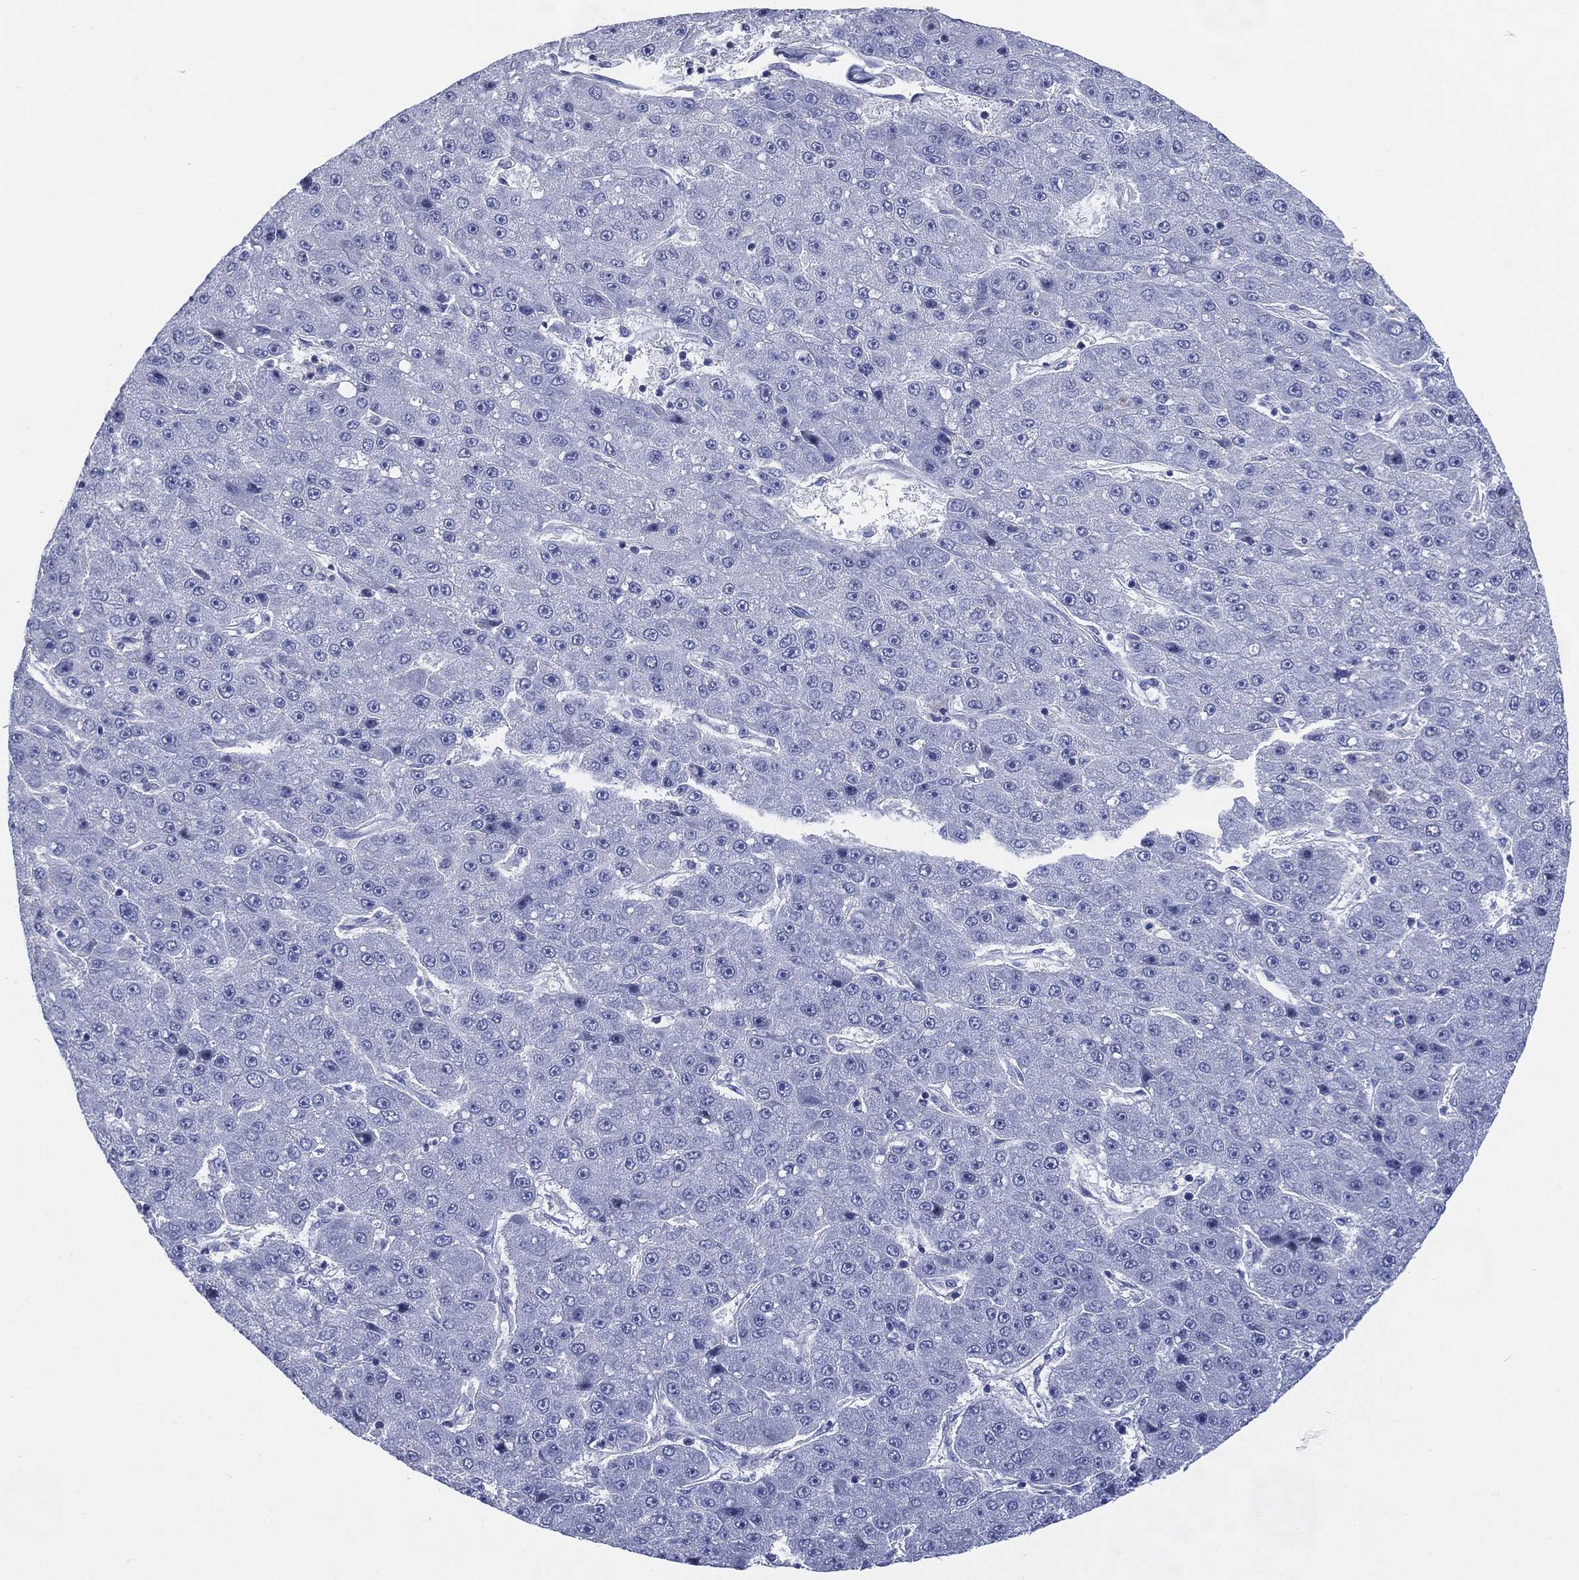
{"staining": {"intensity": "negative", "quantity": "none", "location": "none"}, "tissue": "liver cancer", "cell_type": "Tumor cells", "image_type": "cancer", "snomed": [{"axis": "morphology", "description": "Carcinoma, Hepatocellular, NOS"}, {"axis": "topography", "description": "Liver"}], "caption": "Photomicrograph shows no protein staining in tumor cells of liver cancer (hepatocellular carcinoma) tissue.", "gene": "TMEM247", "patient": {"sex": "male", "age": 67}}